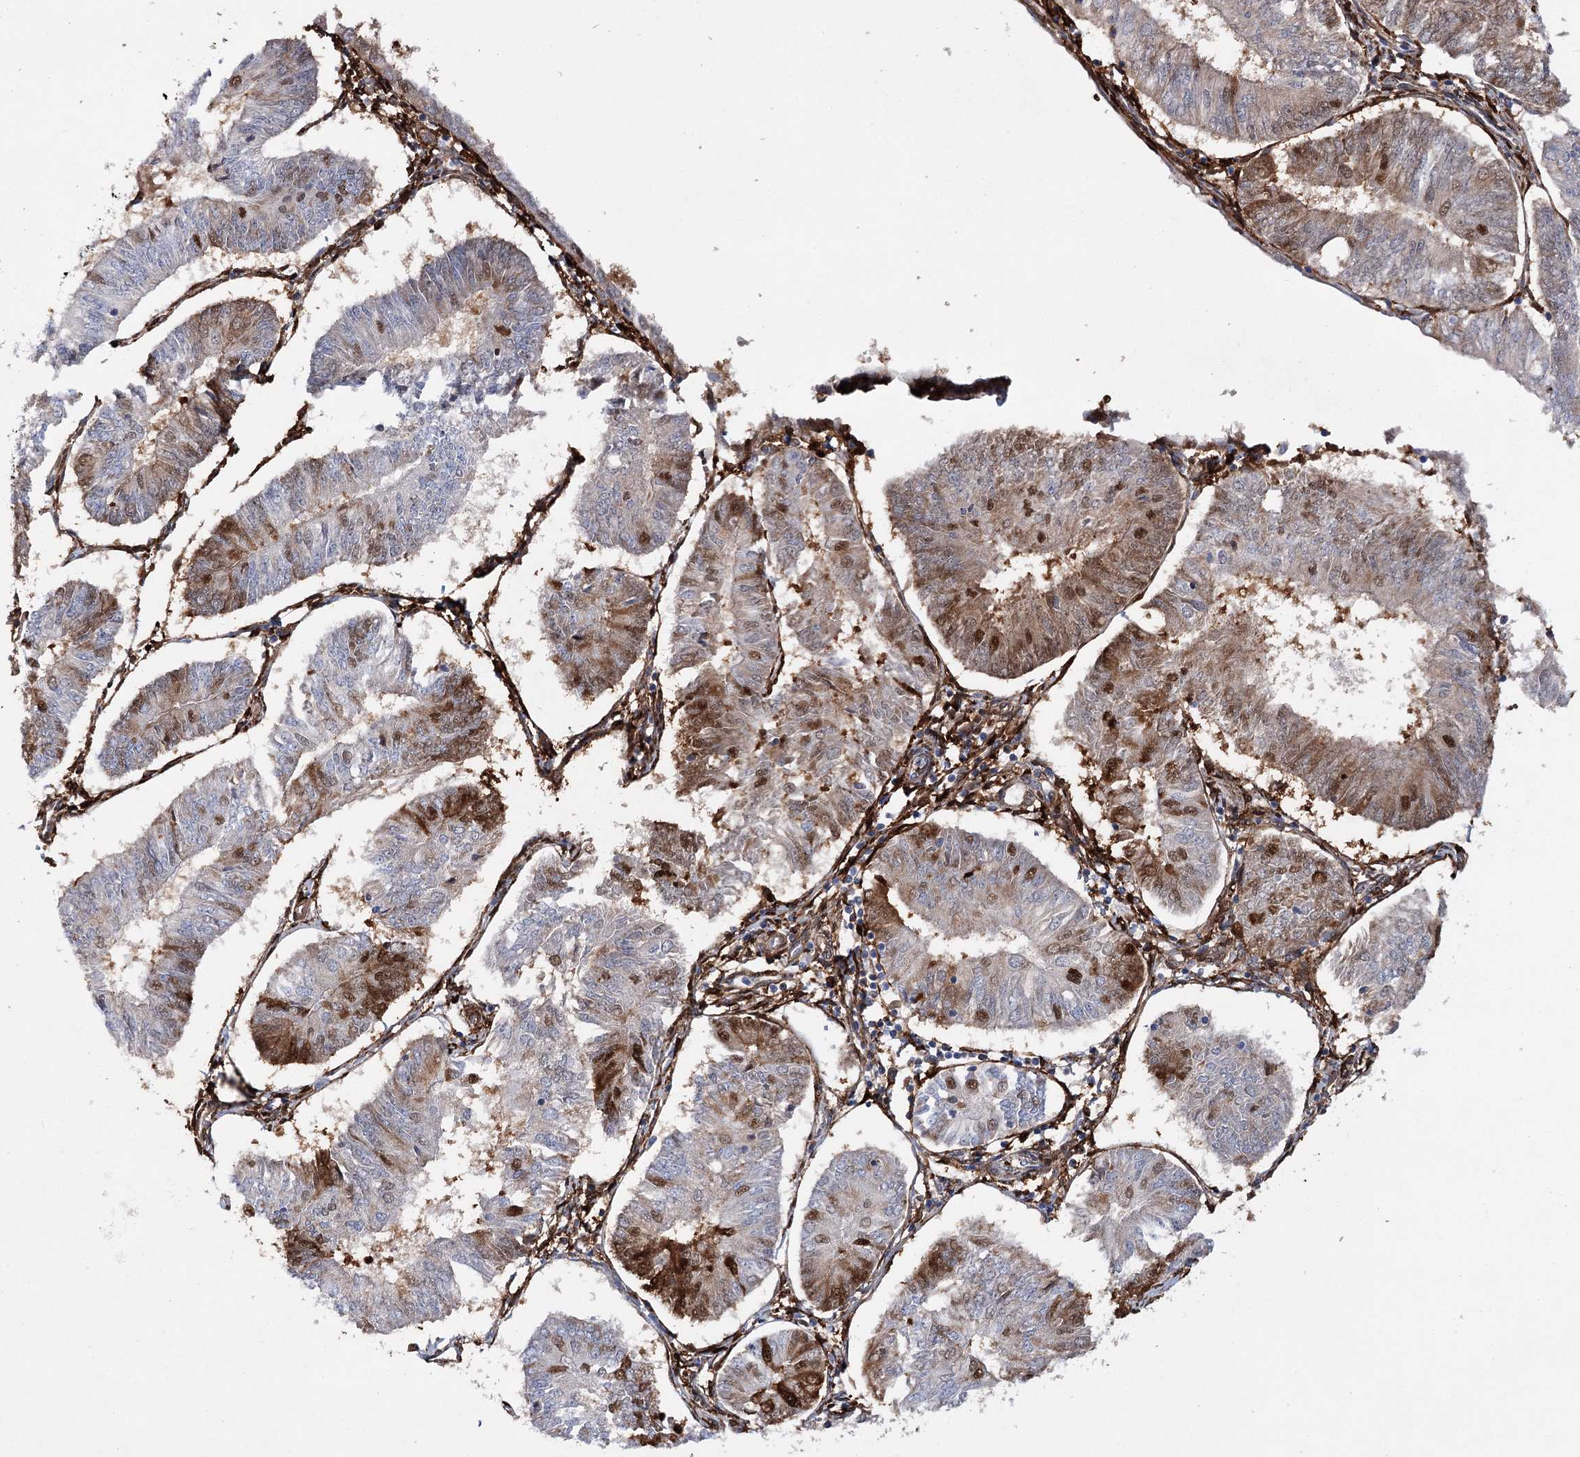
{"staining": {"intensity": "moderate", "quantity": "25%-75%", "location": "cytoplasmic/membranous,nuclear"}, "tissue": "endometrial cancer", "cell_type": "Tumor cells", "image_type": "cancer", "snomed": [{"axis": "morphology", "description": "Adenocarcinoma, NOS"}, {"axis": "topography", "description": "Endometrium"}], "caption": "Endometrial cancer was stained to show a protein in brown. There is medium levels of moderate cytoplasmic/membranous and nuclear staining in approximately 25%-75% of tumor cells.", "gene": "CFAP46", "patient": {"sex": "female", "age": 58}}